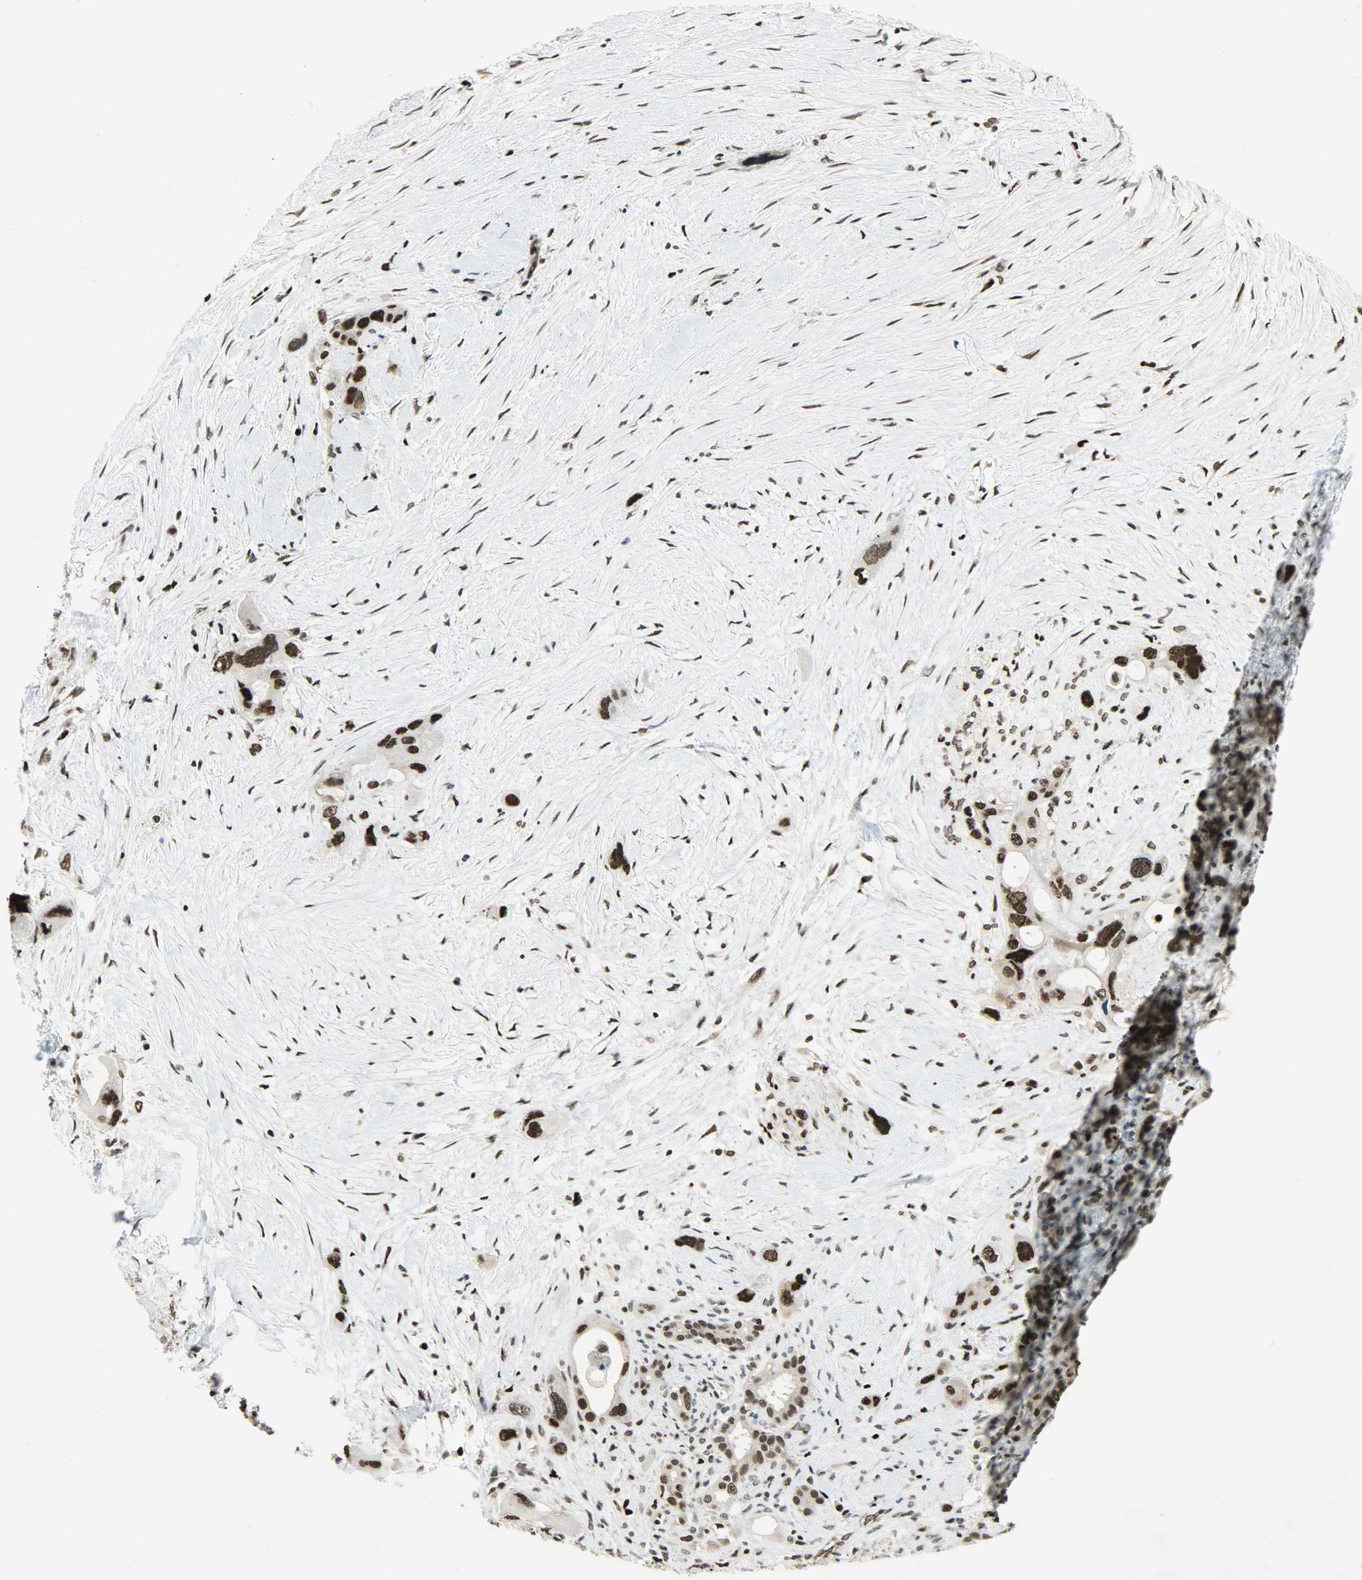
{"staining": {"intensity": "strong", "quantity": ">75%", "location": "nuclear"}, "tissue": "pancreatic cancer", "cell_type": "Tumor cells", "image_type": "cancer", "snomed": [{"axis": "morphology", "description": "Adenocarcinoma, NOS"}, {"axis": "topography", "description": "Pancreas"}], "caption": "Adenocarcinoma (pancreatic) stained with immunohistochemistry exhibits strong nuclear staining in approximately >75% of tumor cells.", "gene": "SNAI1", "patient": {"sex": "male", "age": 46}}